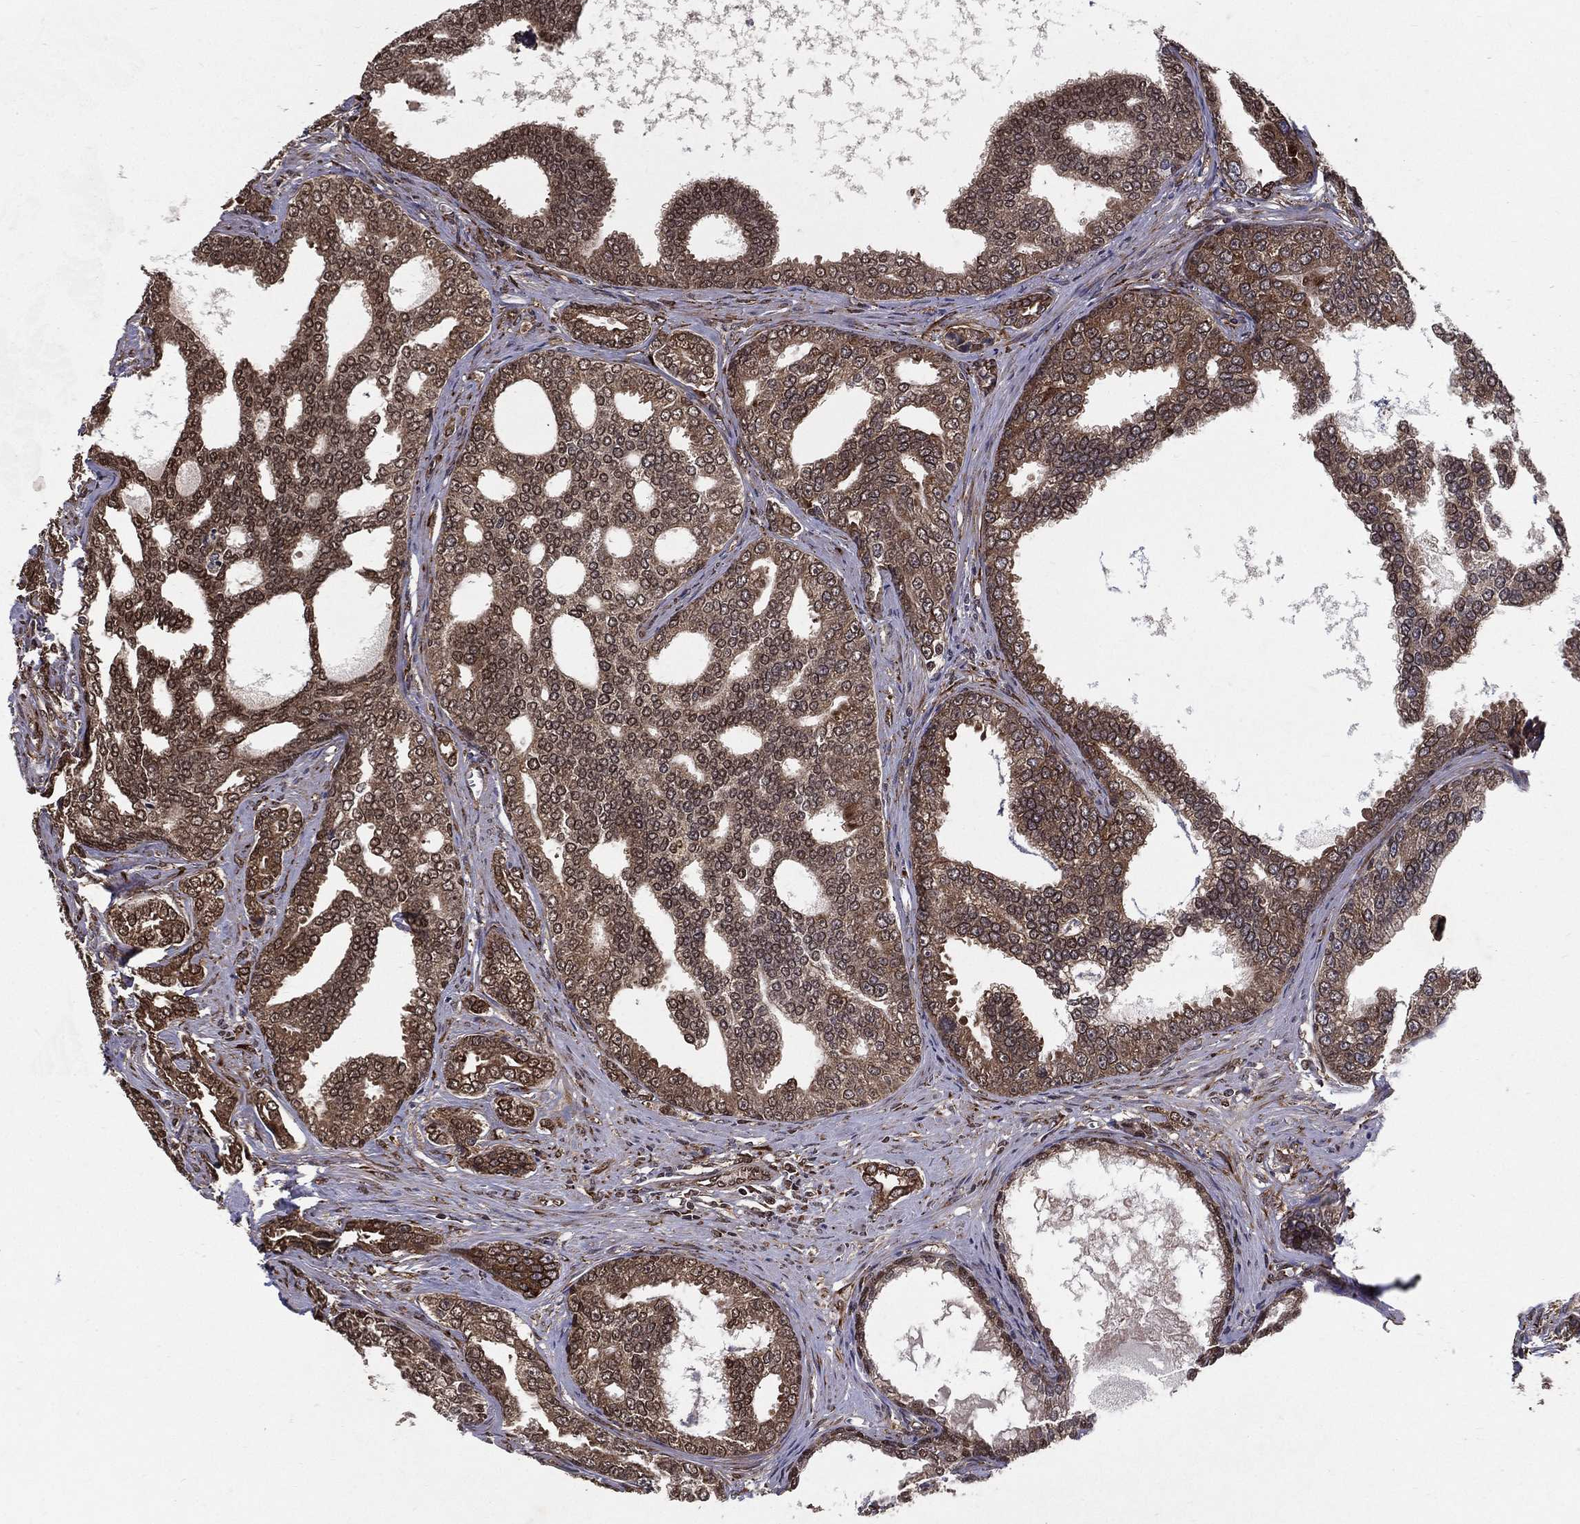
{"staining": {"intensity": "weak", "quantity": ">75%", "location": "cytoplasmic/membranous"}, "tissue": "prostate cancer", "cell_type": "Tumor cells", "image_type": "cancer", "snomed": [{"axis": "morphology", "description": "Adenocarcinoma, NOS"}, {"axis": "topography", "description": "Prostate"}], "caption": "Immunohistochemistry (IHC) of adenocarcinoma (prostate) displays low levels of weak cytoplasmic/membranous expression in approximately >75% of tumor cells.", "gene": "CERS2", "patient": {"sex": "male", "age": 67}}